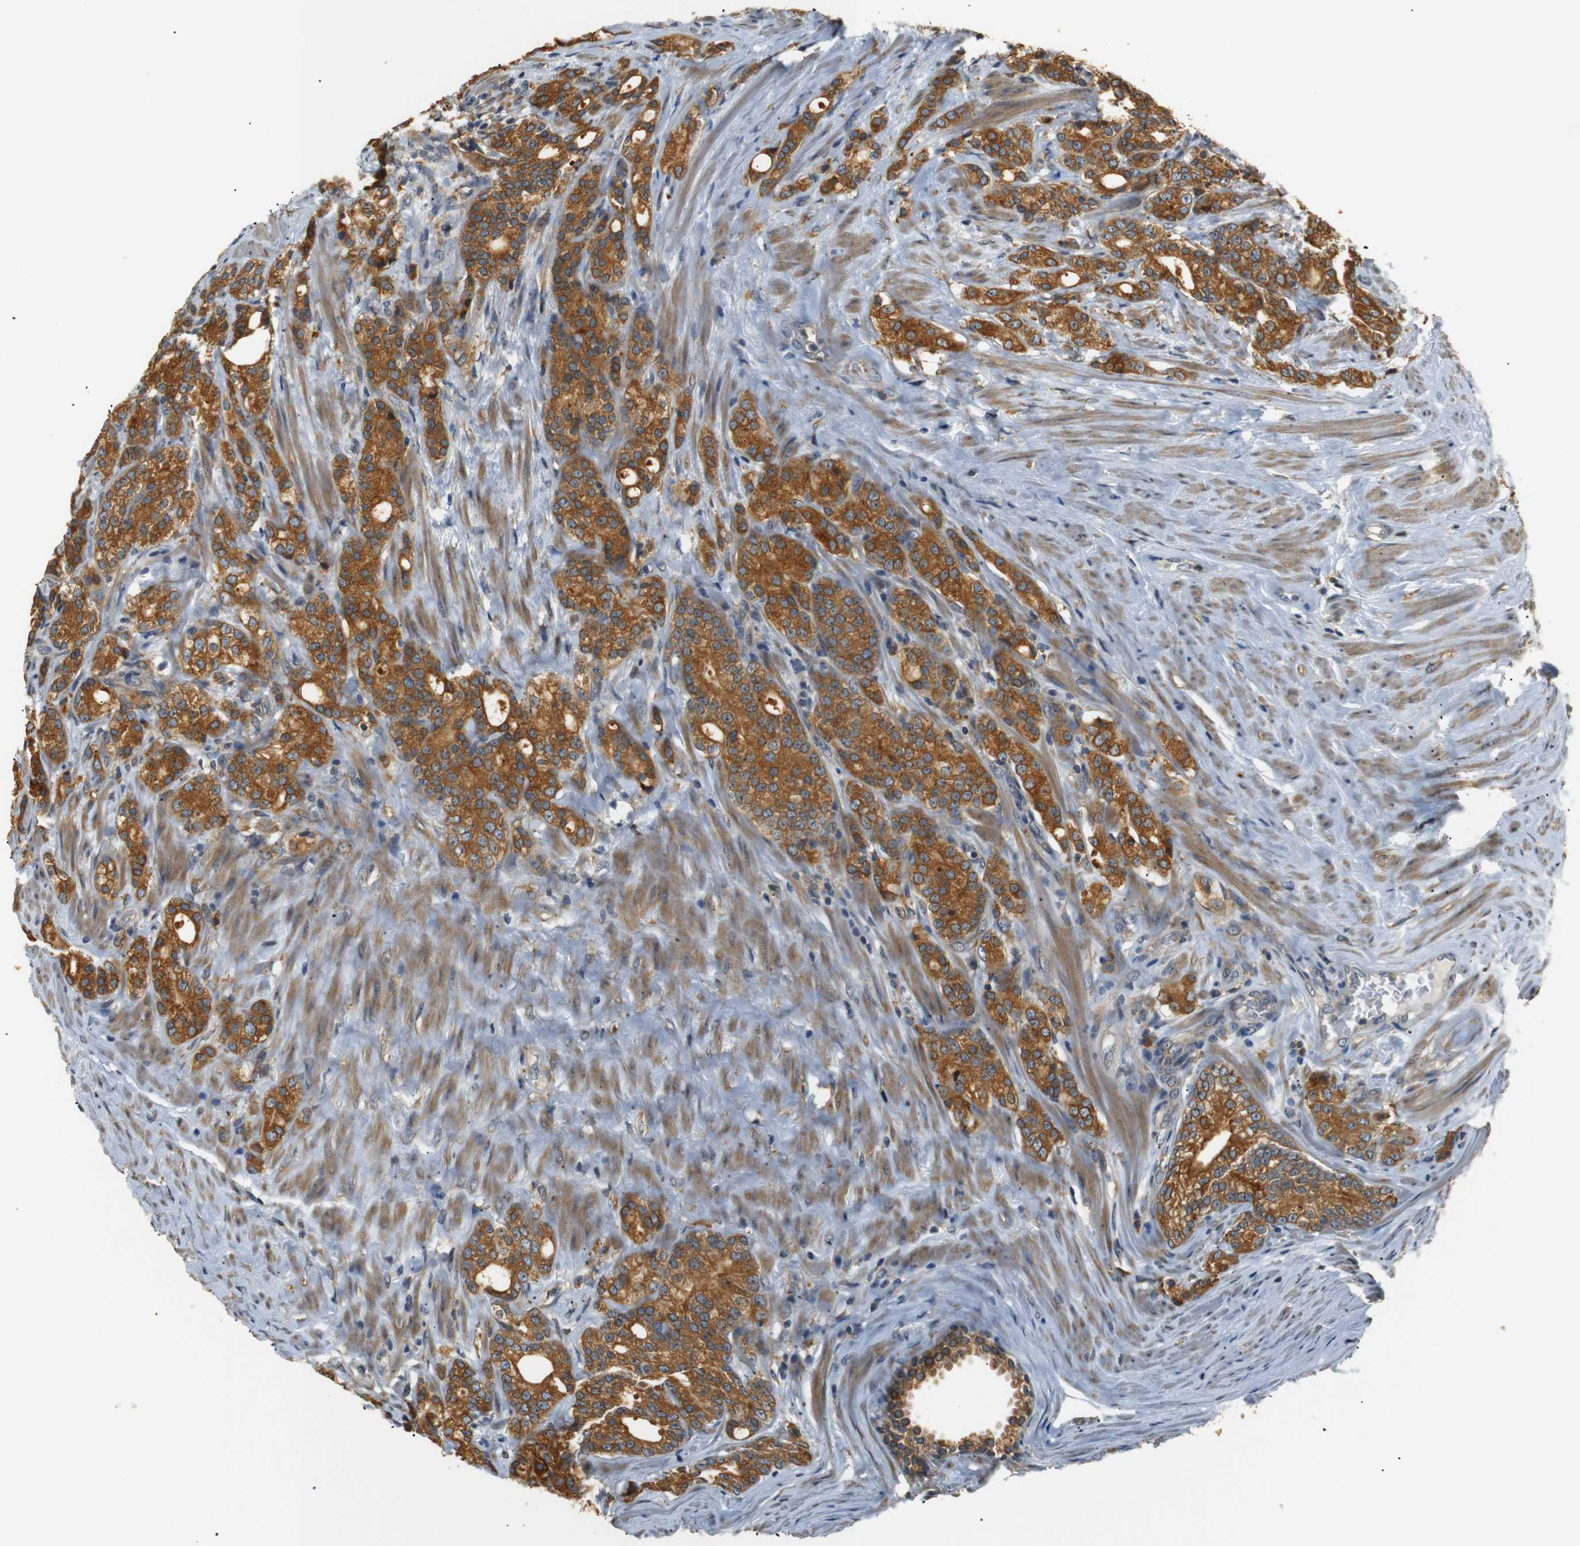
{"staining": {"intensity": "strong", "quantity": ">75%", "location": "cytoplasmic/membranous"}, "tissue": "prostate cancer", "cell_type": "Tumor cells", "image_type": "cancer", "snomed": [{"axis": "morphology", "description": "Adenocarcinoma, Low grade"}, {"axis": "topography", "description": "Prostate"}], "caption": "A photomicrograph of prostate cancer (low-grade adenocarcinoma) stained for a protein demonstrates strong cytoplasmic/membranous brown staining in tumor cells.", "gene": "TMED2", "patient": {"sex": "male", "age": 71}}